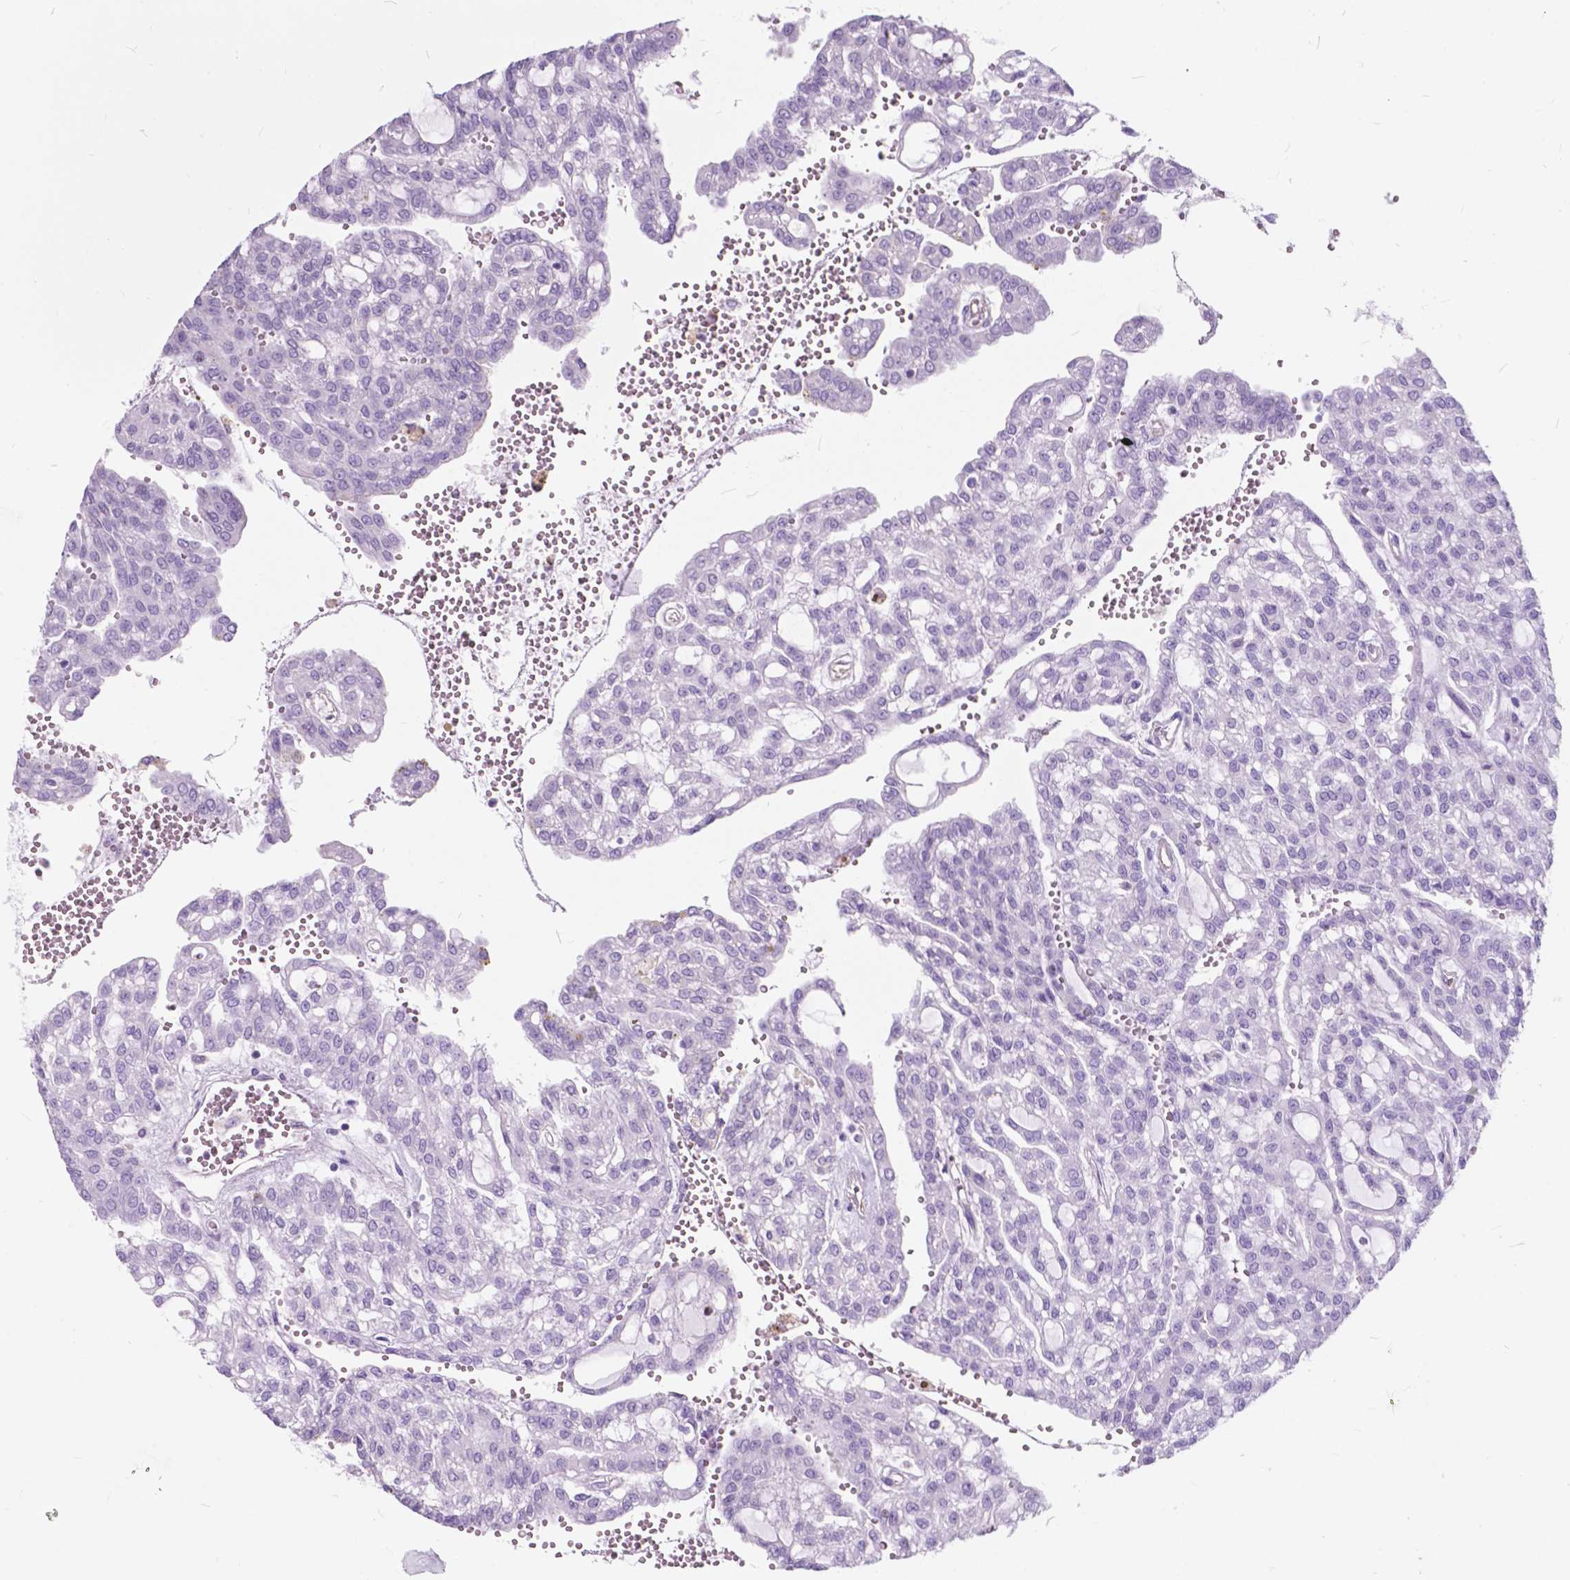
{"staining": {"intensity": "negative", "quantity": "none", "location": "none"}, "tissue": "renal cancer", "cell_type": "Tumor cells", "image_type": "cancer", "snomed": [{"axis": "morphology", "description": "Adenocarcinoma, NOS"}, {"axis": "topography", "description": "Kidney"}], "caption": "Renal cancer (adenocarcinoma) was stained to show a protein in brown. There is no significant expression in tumor cells. (DAB immunohistochemistry (IHC) visualized using brightfield microscopy, high magnification).", "gene": "AMOT", "patient": {"sex": "male", "age": 63}}